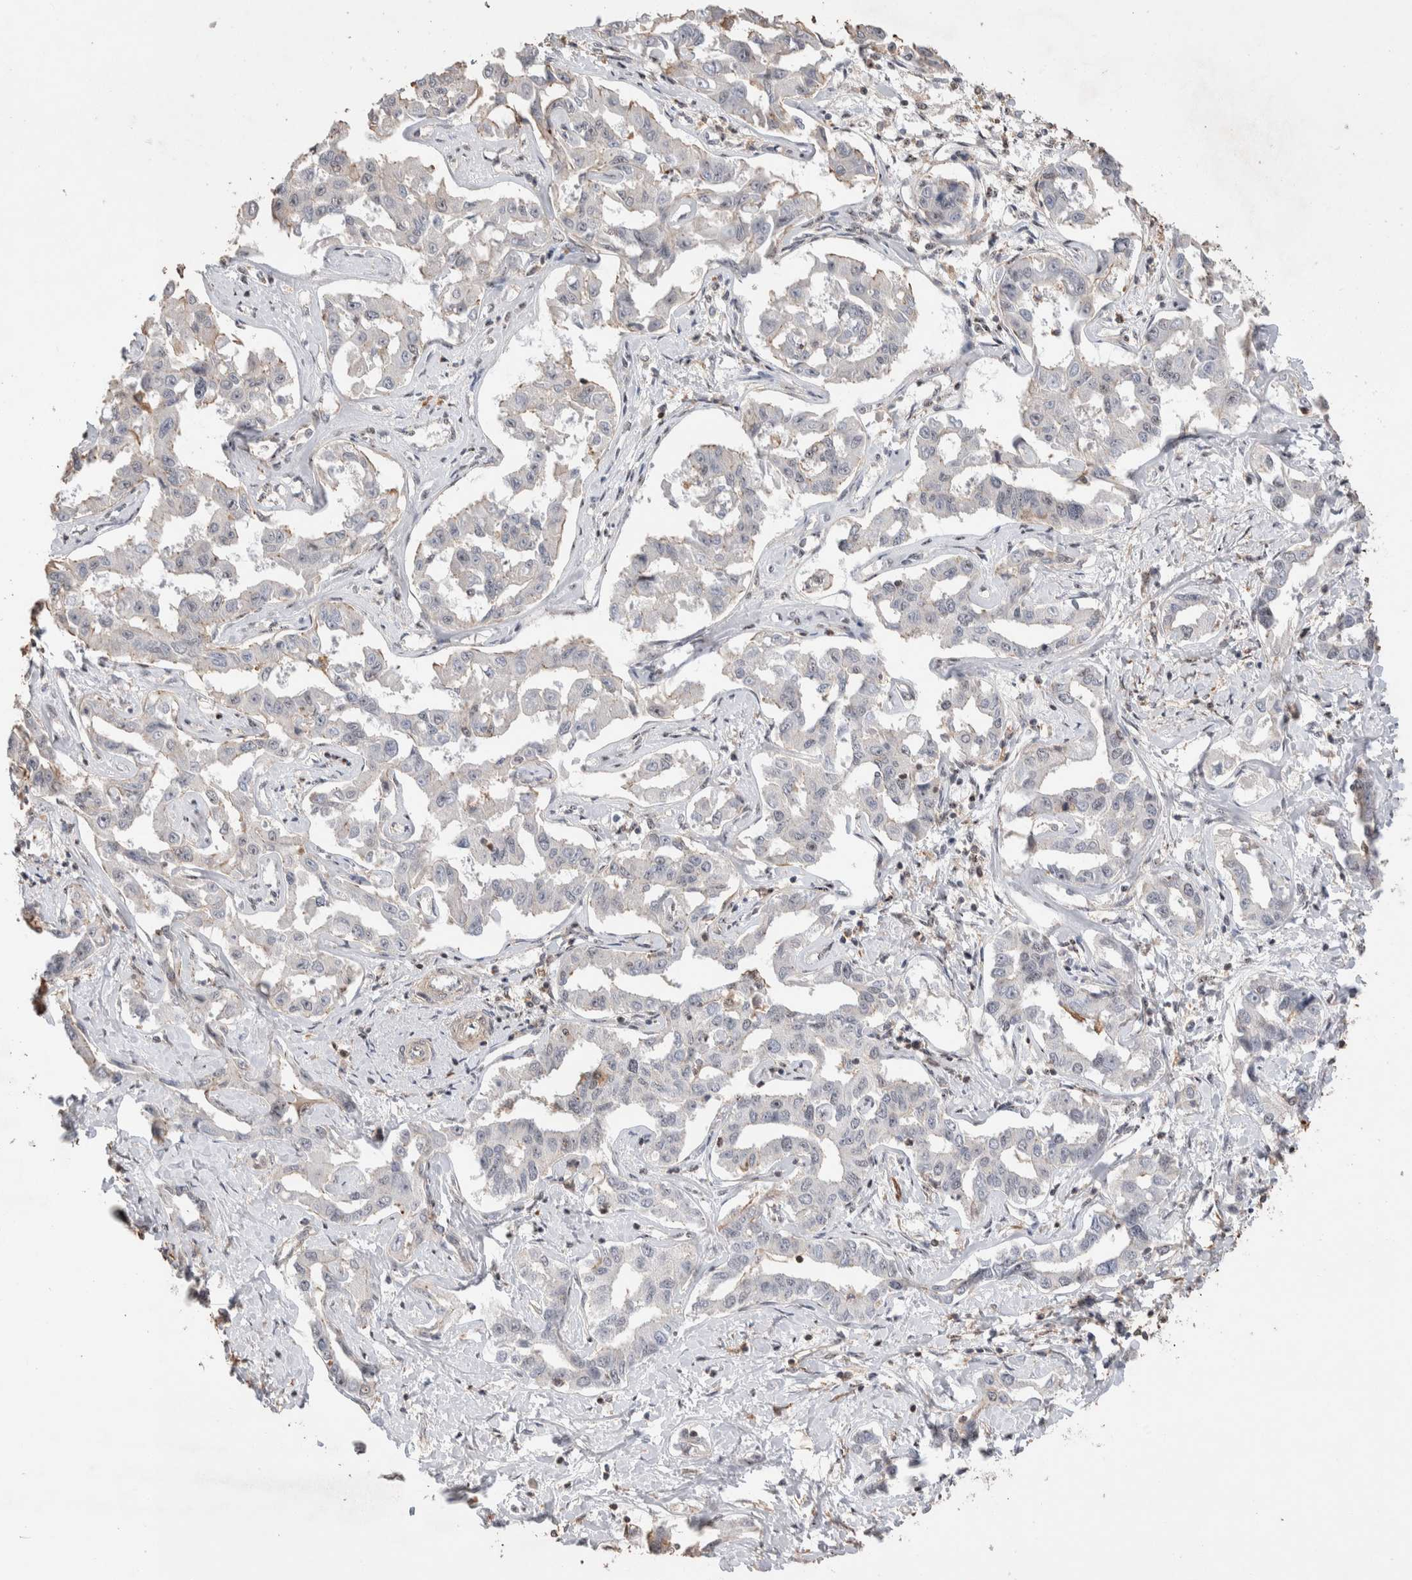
{"staining": {"intensity": "negative", "quantity": "none", "location": "none"}, "tissue": "liver cancer", "cell_type": "Tumor cells", "image_type": "cancer", "snomed": [{"axis": "morphology", "description": "Cholangiocarcinoma"}, {"axis": "topography", "description": "Liver"}], "caption": "A high-resolution histopathology image shows IHC staining of cholangiocarcinoma (liver), which shows no significant staining in tumor cells.", "gene": "ZNF704", "patient": {"sex": "male", "age": 59}}